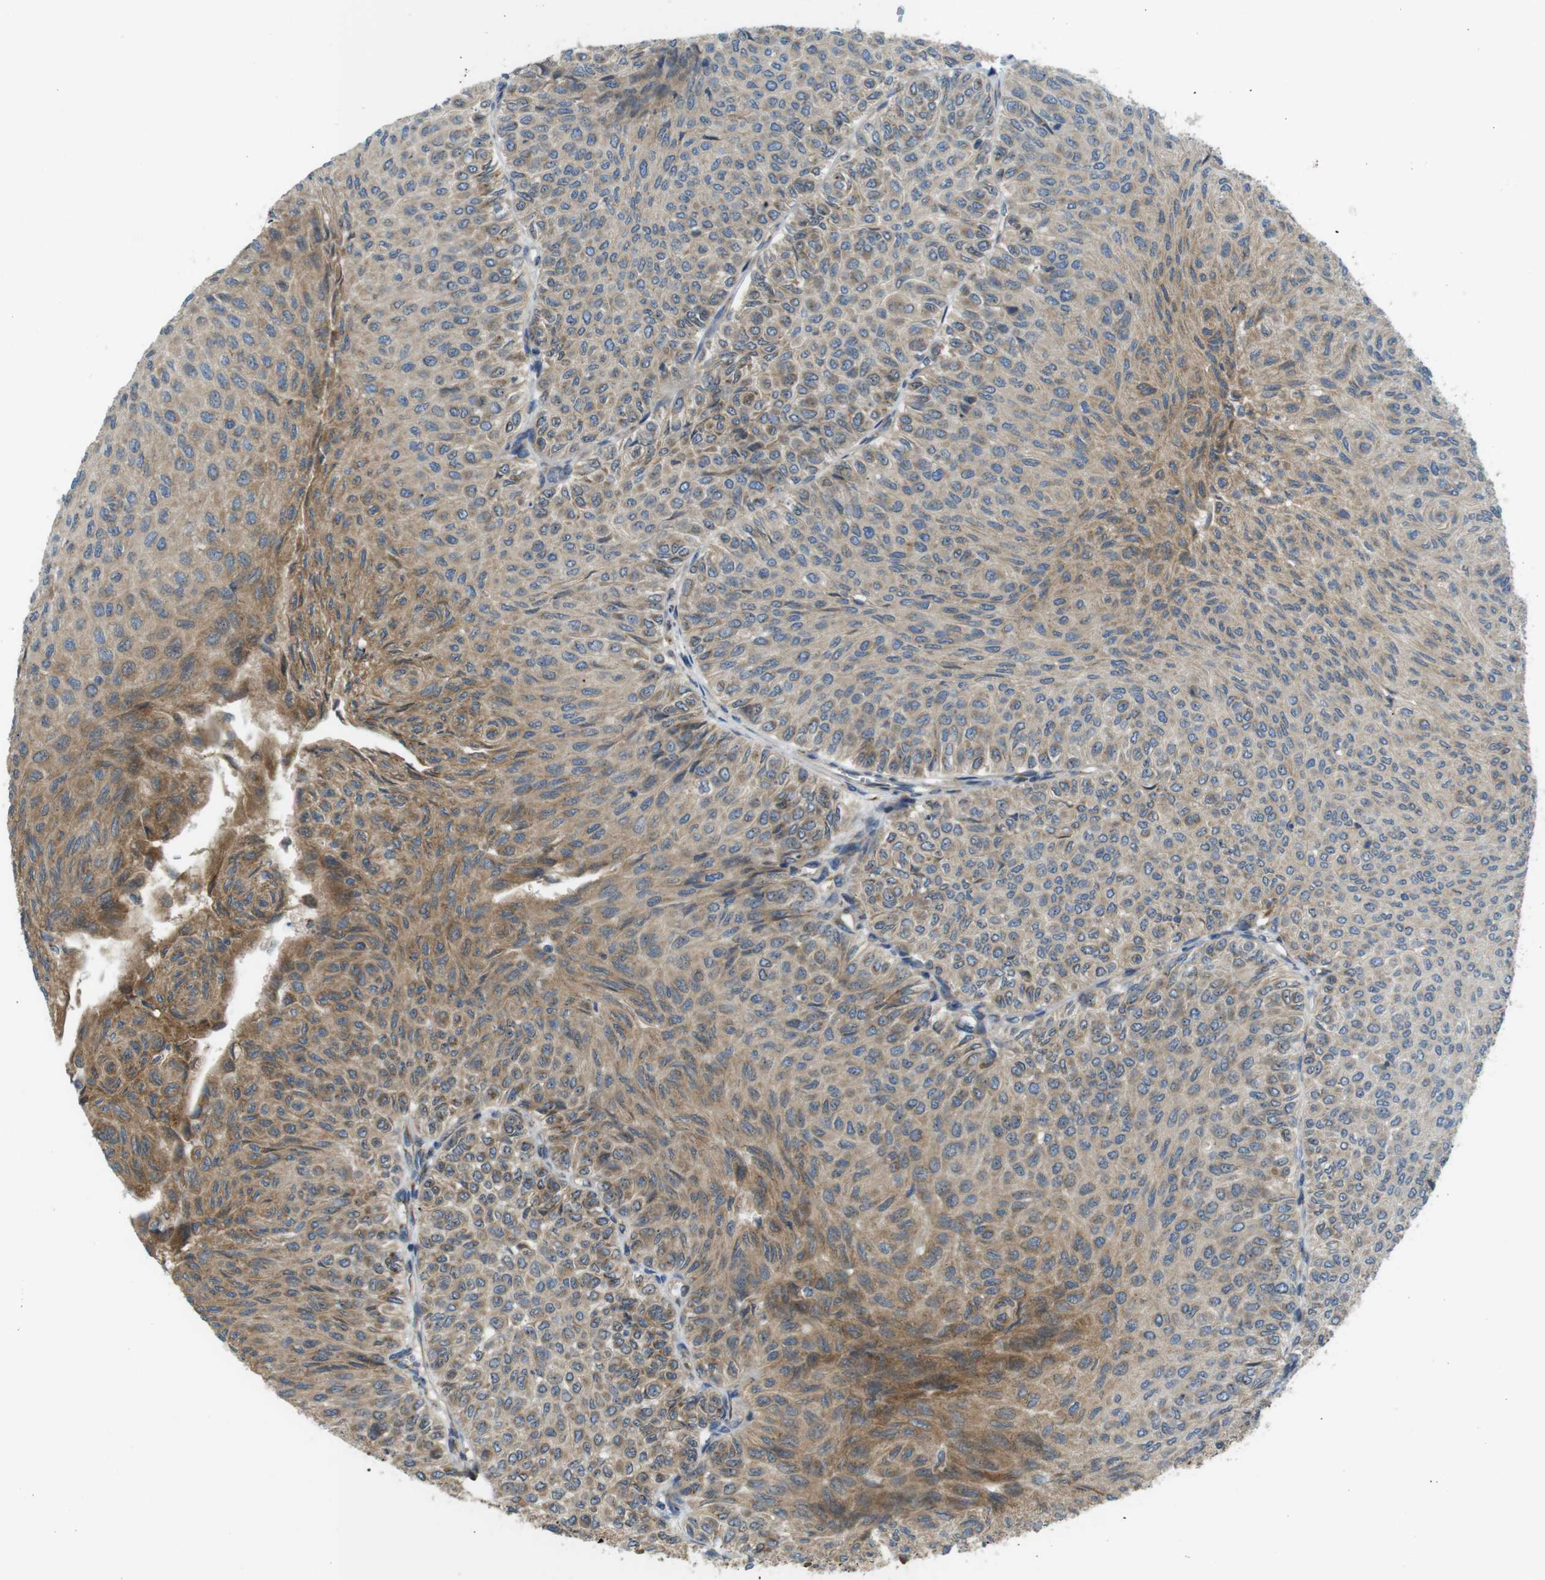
{"staining": {"intensity": "moderate", "quantity": "<25%", "location": "cytoplasmic/membranous"}, "tissue": "urothelial cancer", "cell_type": "Tumor cells", "image_type": "cancer", "snomed": [{"axis": "morphology", "description": "Urothelial carcinoma, Low grade"}, {"axis": "topography", "description": "Urinary bladder"}], "caption": "Urothelial cancer stained for a protein shows moderate cytoplasmic/membranous positivity in tumor cells. (IHC, brightfield microscopy, high magnification).", "gene": "TMEM143", "patient": {"sex": "male", "age": 78}}